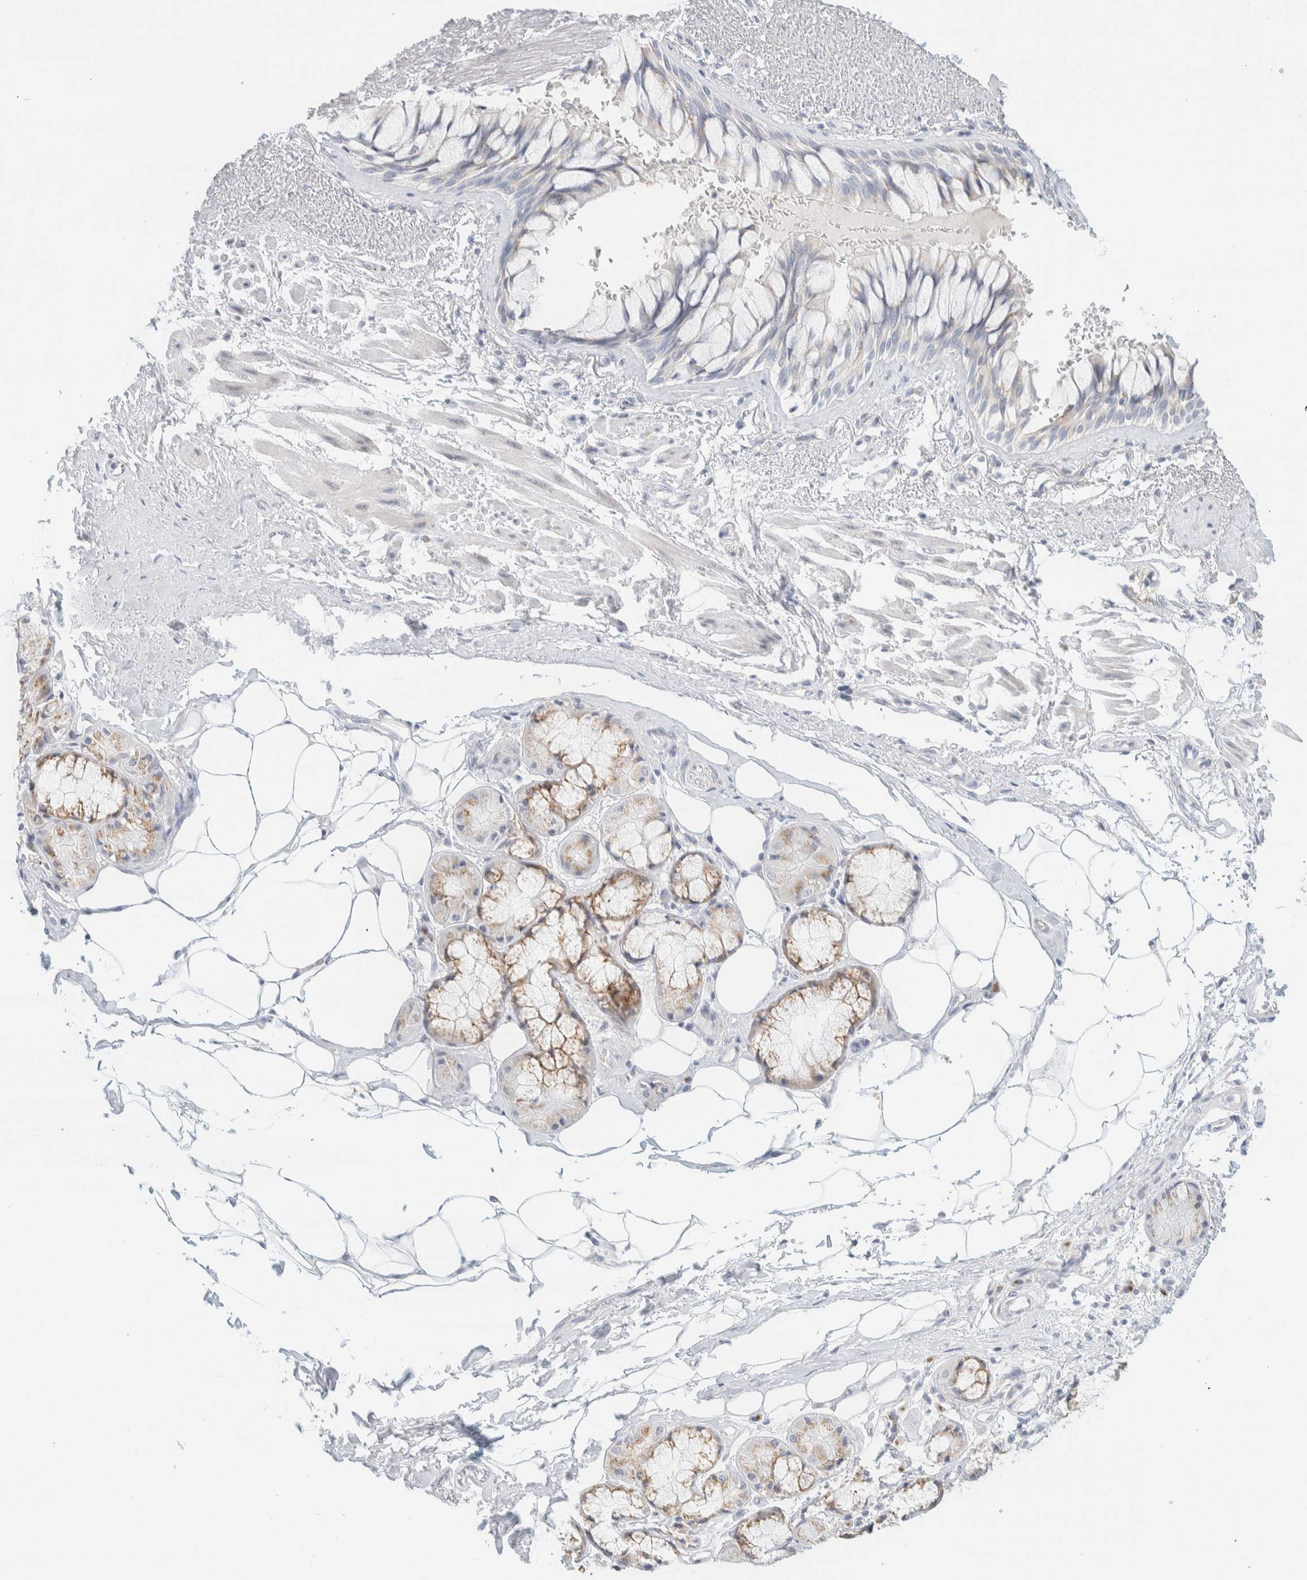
{"staining": {"intensity": "negative", "quantity": "none", "location": "none"}, "tissue": "bronchus", "cell_type": "Respiratory epithelial cells", "image_type": "normal", "snomed": [{"axis": "morphology", "description": "Normal tissue, NOS"}, {"axis": "topography", "description": "Bronchus"}], "caption": "Bronchus was stained to show a protein in brown. There is no significant staining in respiratory epithelial cells. (Brightfield microscopy of DAB (3,3'-diaminobenzidine) immunohistochemistry (IHC) at high magnification).", "gene": "SPNS3", "patient": {"sex": "male", "age": 66}}